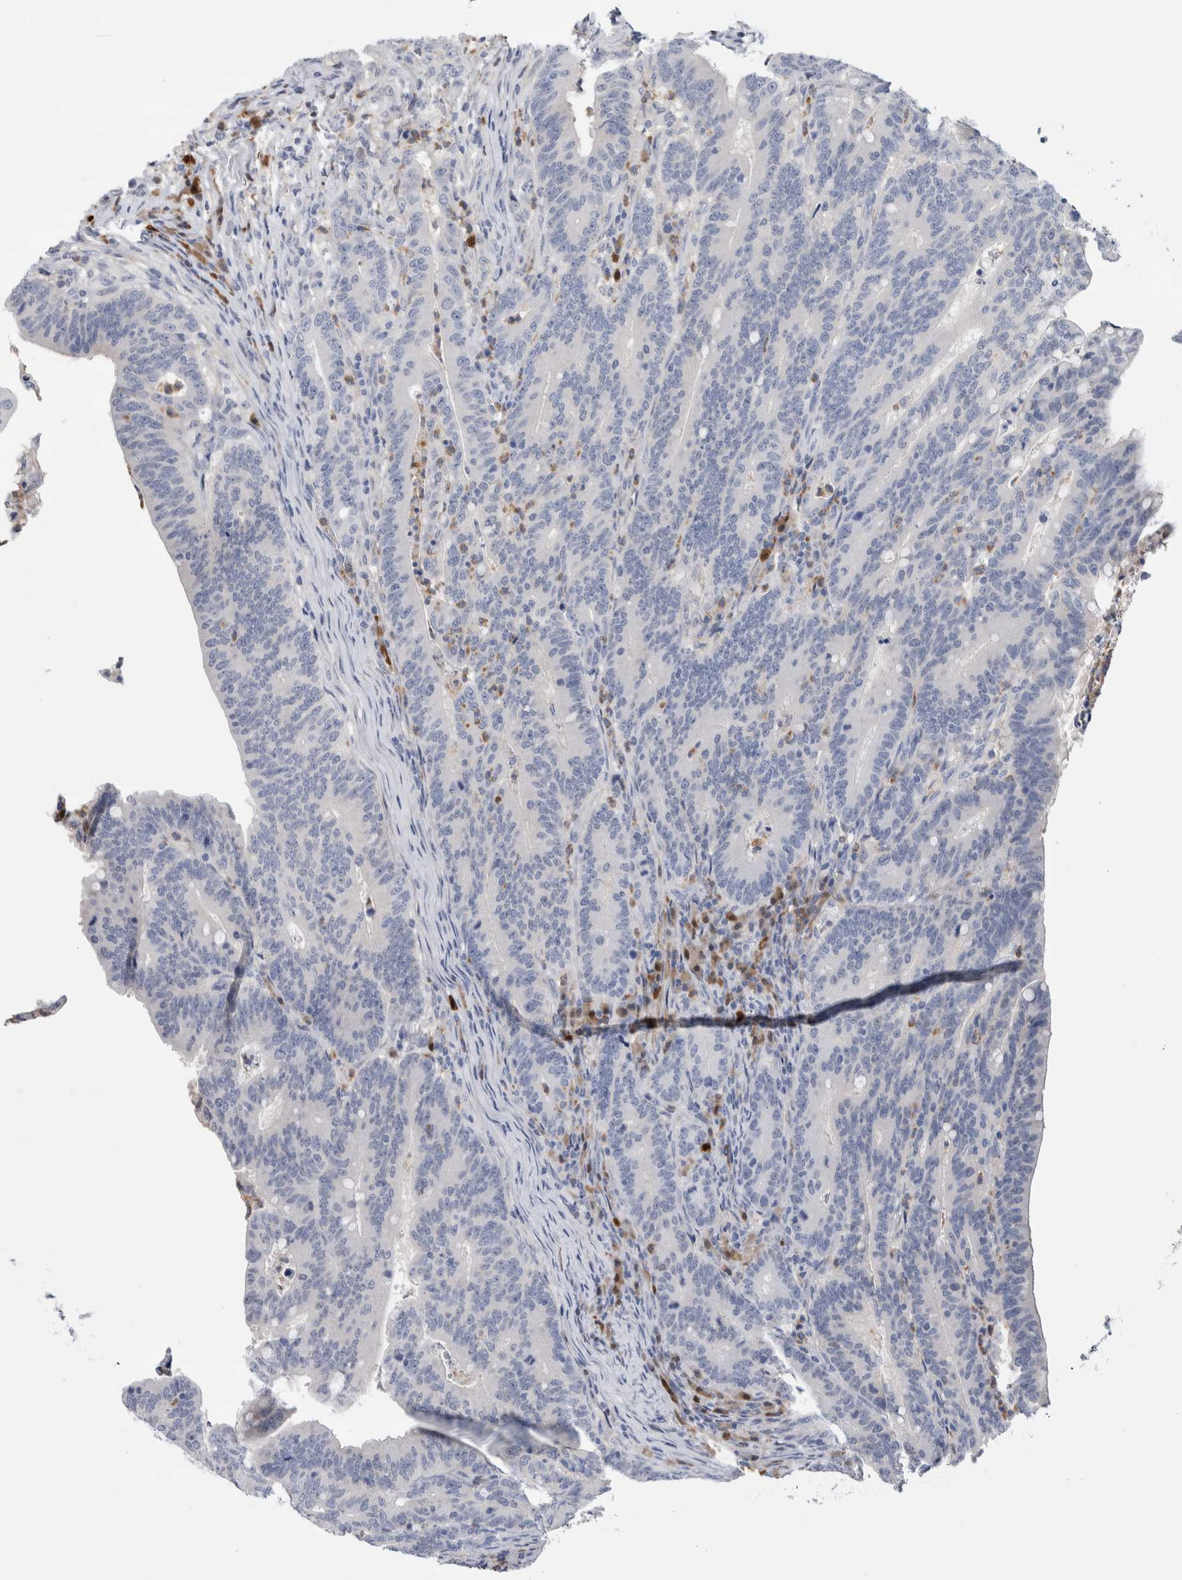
{"staining": {"intensity": "negative", "quantity": "none", "location": "none"}, "tissue": "colorectal cancer", "cell_type": "Tumor cells", "image_type": "cancer", "snomed": [{"axis": "morphology", "description": "Adenocarcinoma, NOS"}, {"axis": "topography", "description": "Colon"}], "caption": "Tumor cells are negative for brown protein staining in colorectal cancer (adenocarcinoma).", "gene": "LURAP1L", "patient": {"sex": "female", "age": 66}}